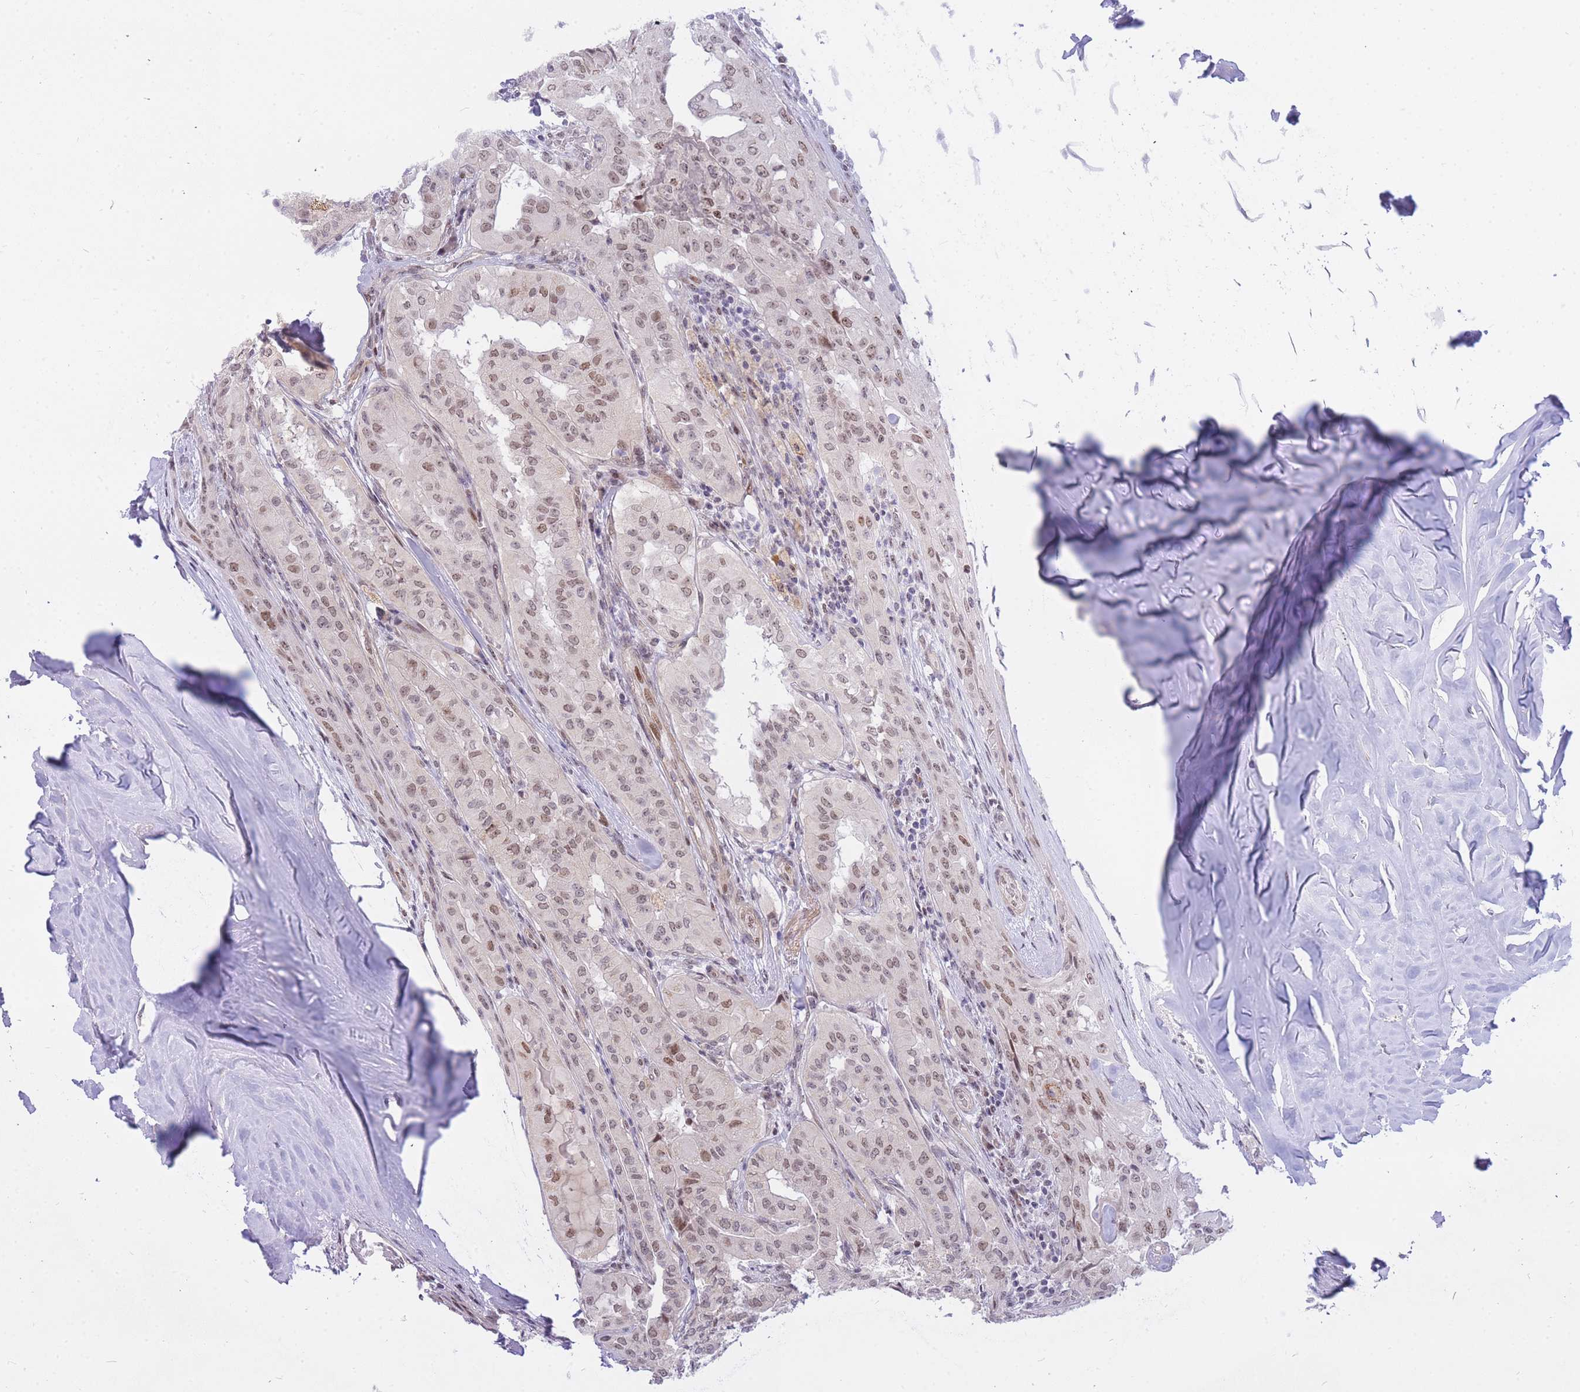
{"staining": {"intensity": "moderate", "quantity": ">75%", "location": "nuclear"}, "tissue": "thyroid cancer", "cell_type": "Tumor cells", "image_type": "cancer", "snomed": [{"axis": "morphology", "description": "Papillary adenocarcinoma, NOS"}, {"axis": "topography", "description": "Thyroid gland"}], "caption": "Protein analysis of papillary adenocarcinoma (thyroid) tissue exhibits moderate nuclear positivity in approximately >75% of tumor cells.", "gene": "TLE2", "patient": {"sex": "female", "age": 59}}